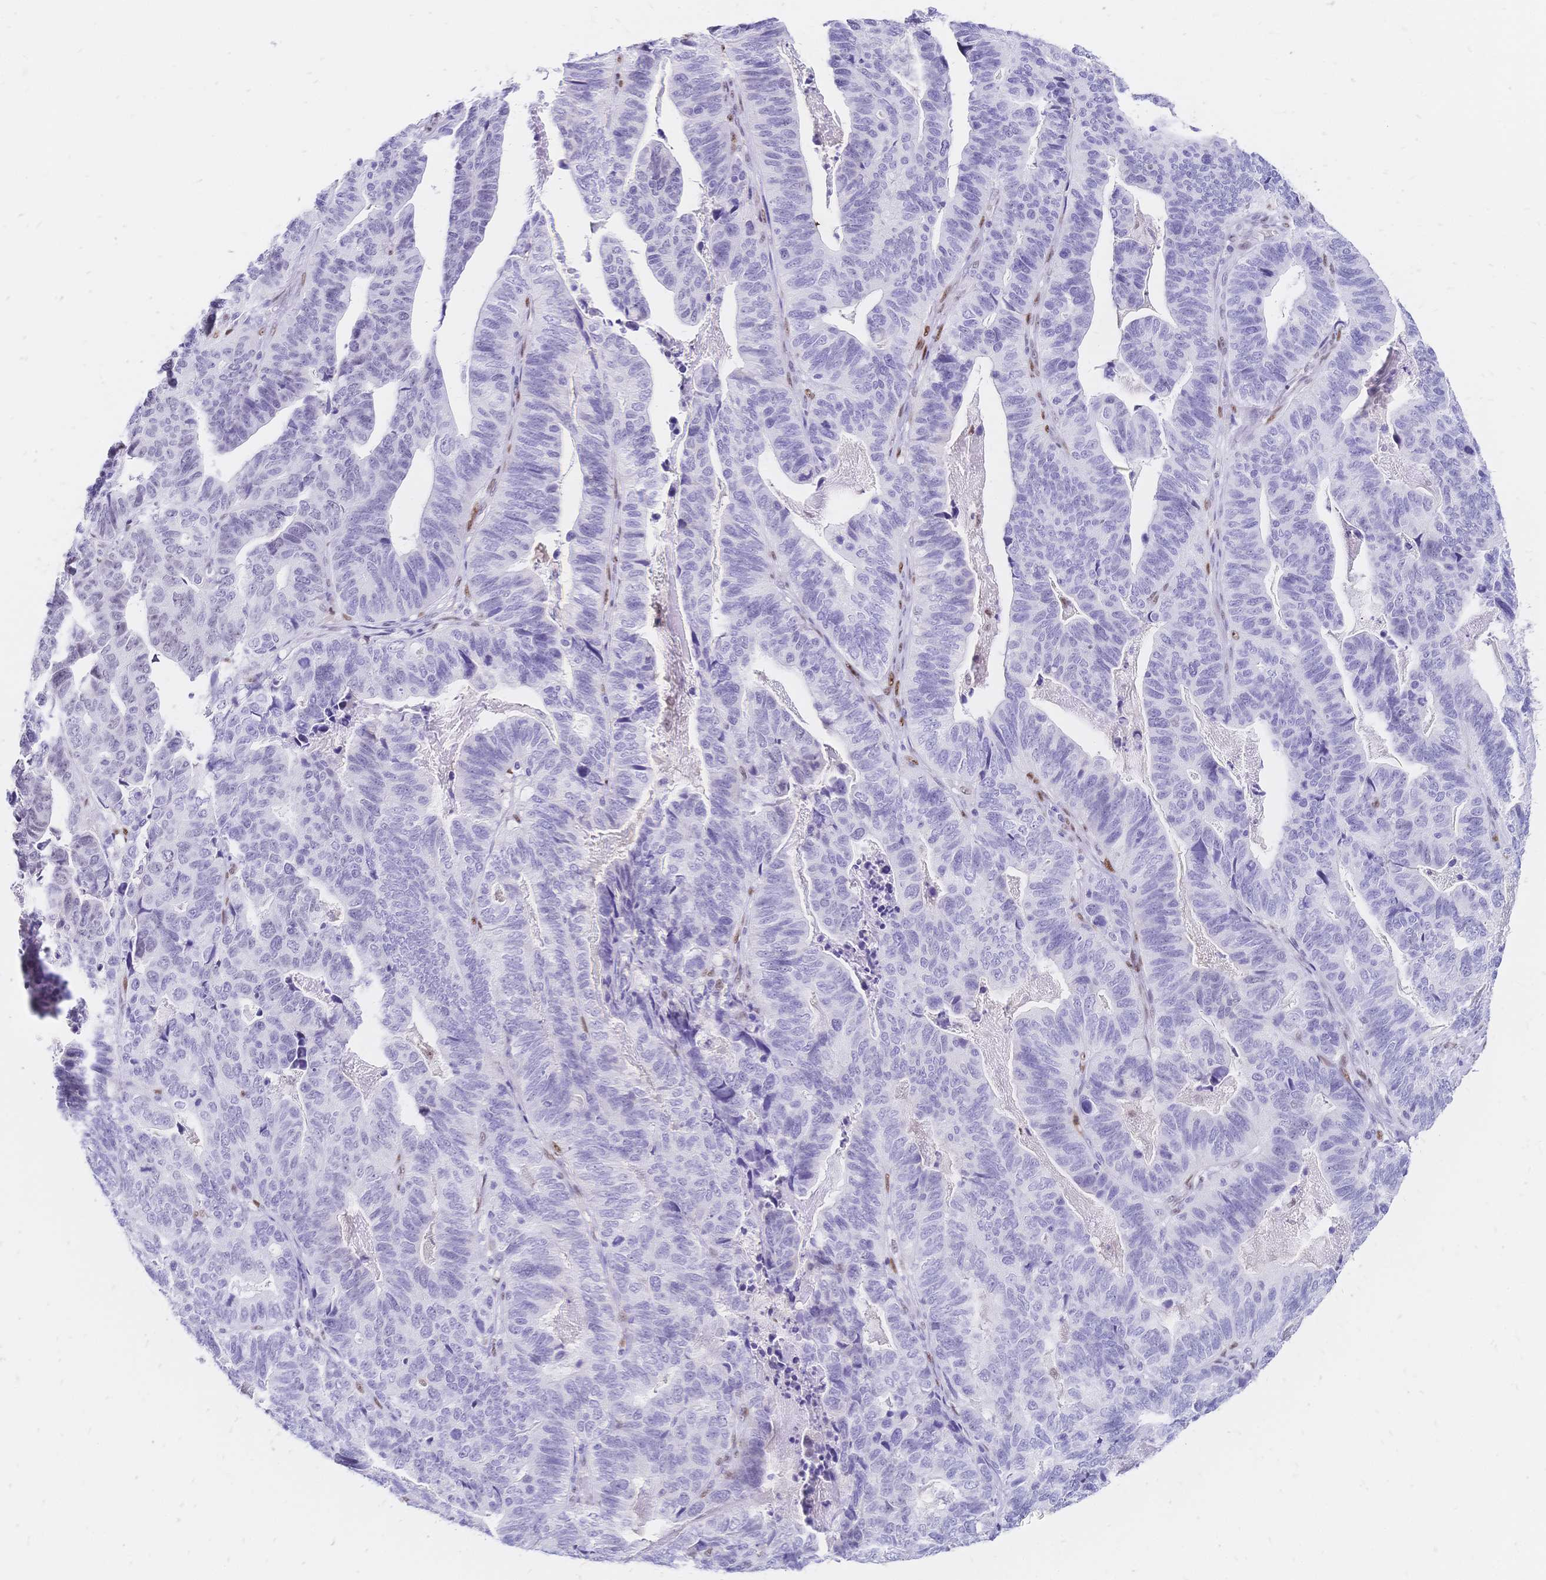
{"staining": {"intensity": "negative", "quantity": "none", "location": "none"}, "tissue": "stomach cancer", "cell_type": "Tumor cells", "image_type": "cancer", "snomed": [{"axis": "morphology", "description": "Adenocarcinoma, NOS"}, {"axis": "topography", "description": "Stomach, upper"}], "caption": "Immunohistochemical staining of stomach adenocarcinoma demonstrates no significant positivity in tumor cells. (Brightfield microscopy of DAB immunohistochemistry at high magnification).", "gene": "NFIC", "patient": {"sex": "female", "age": 67}}